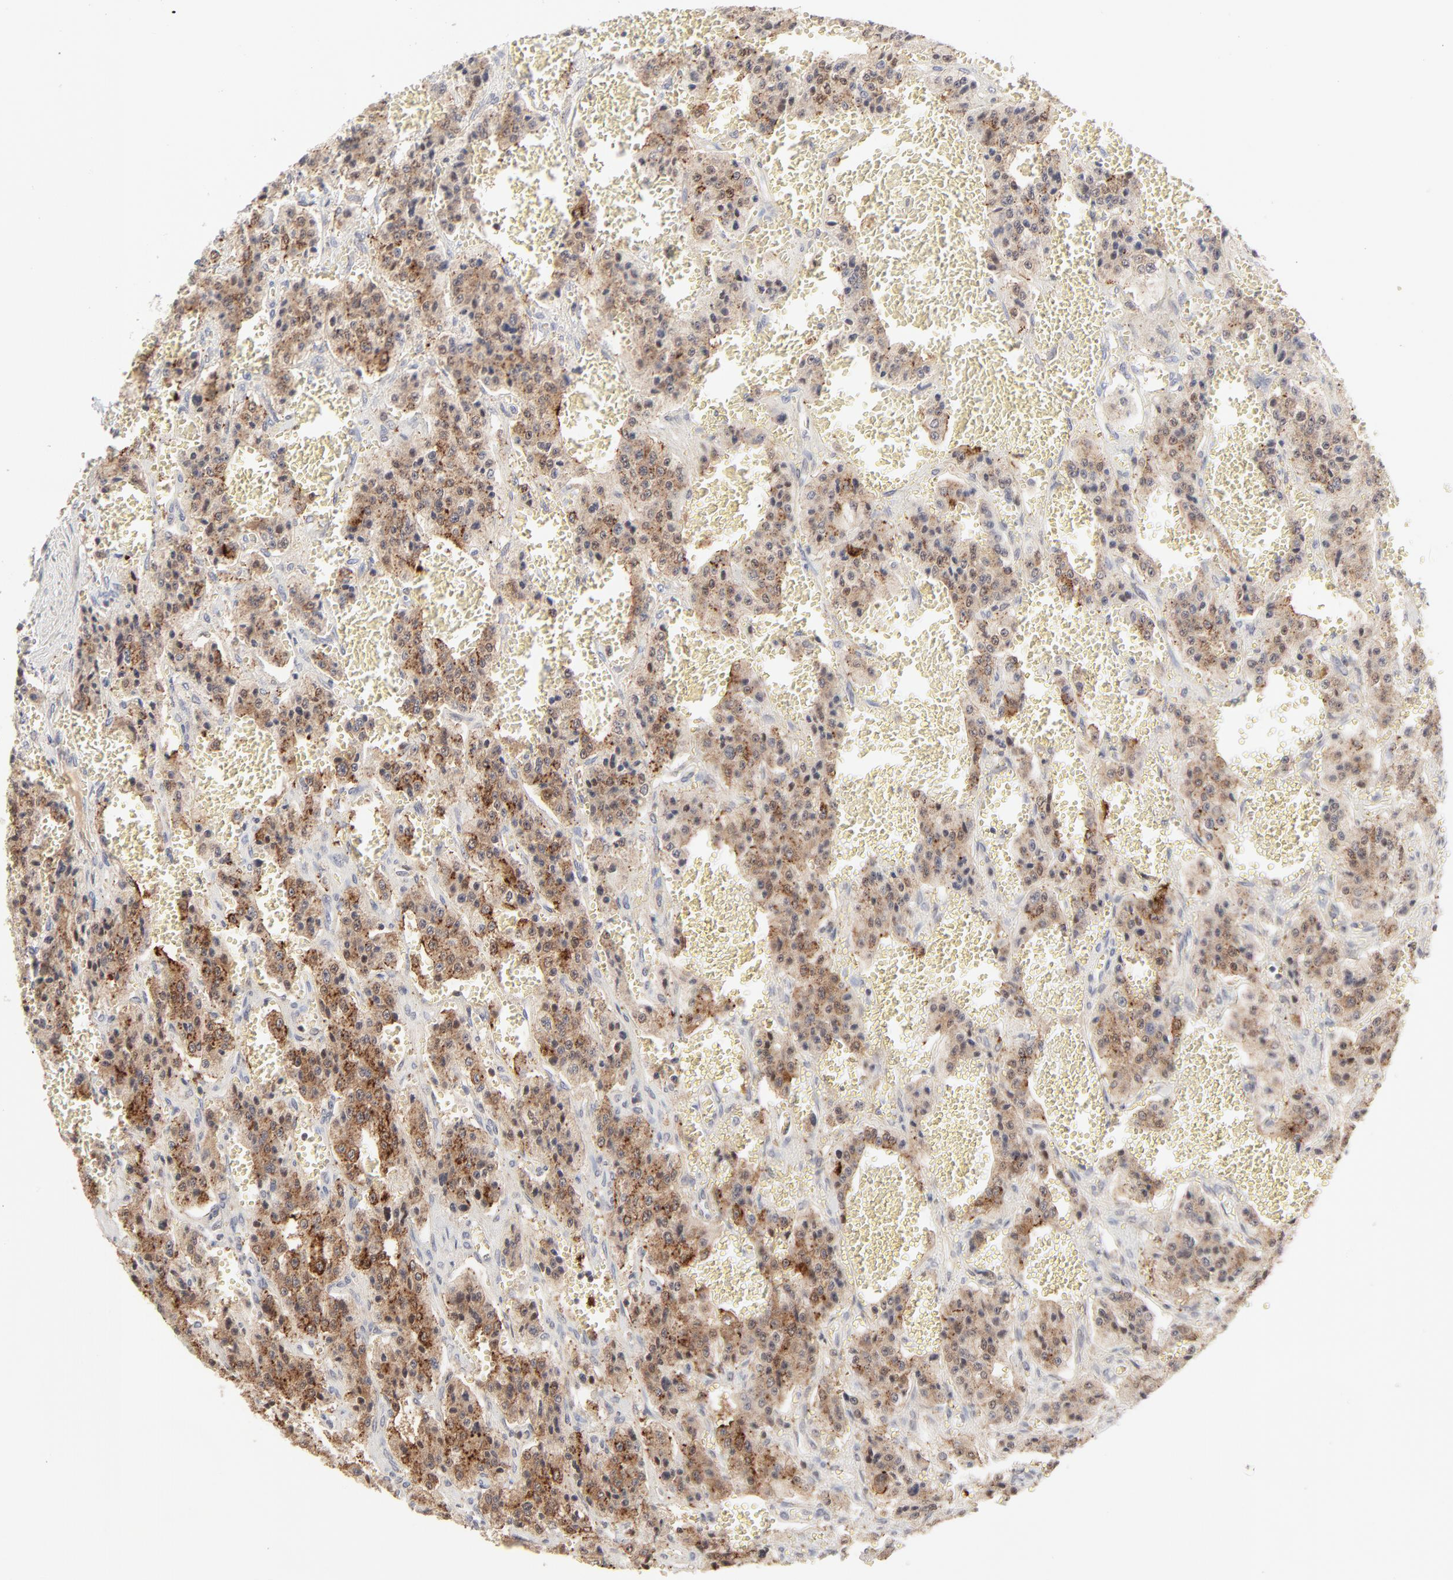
{"staining": {"intensity": "weak", "quantity": "25%-75%", "location": "cytoplasmic/membranous"}, "tissue": "carcinoid", "cell_type": "Tumor cells", "image_type": "cancer", "snomed": [{"axis": "morphology", "description": "Carcinoid, malignant, NOS"}, {"axis": "topography", "description": "Small intestine"}], "caption": "Immunohistochemistry (IHC) (DAB) staining of carcinoid demonstrates weak cytoplasmic/membranous protein staining in approximately 25%-75% of tumor cells.", "gene": "CDK6", "patient": {"sex": "male", "age": 52}}